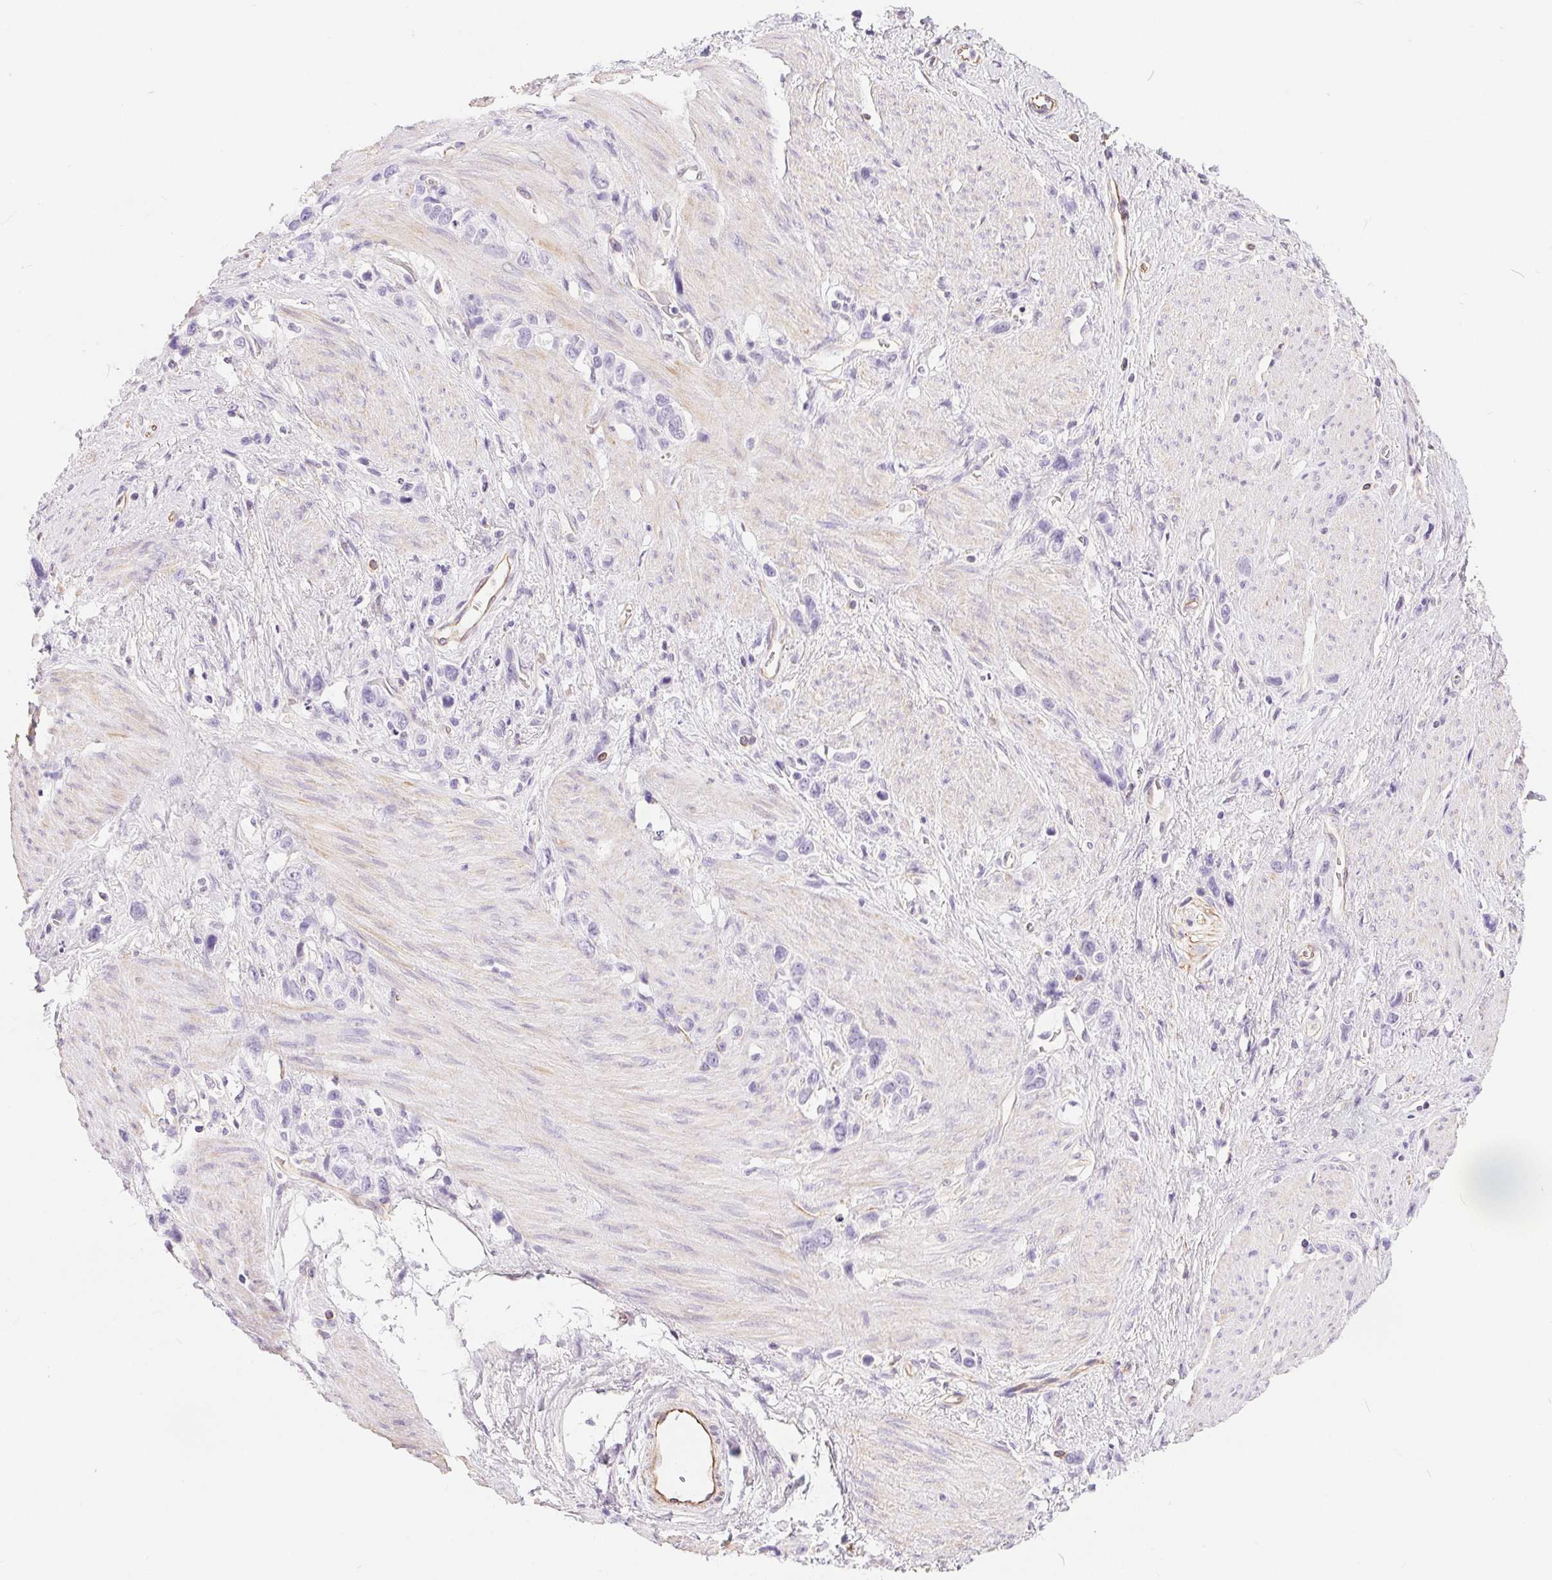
{"staining": {"intensity": "negative", "quantity": "none", "location": "none"}, "tissue": "stomach cancer", "cell_type": "Tumor cells", "image_type": "cancer", "snomed": [{"axis": "morphology", "description": "Adenocarcinoma, NOS"}, {"axis": "topography", "description": "Stomach"}], "caption": "IHC image of stomach cancer (adenocarcinoma) stained for a protein (brown), which reveals no positivity in tumor cells.", "gene": "GFAP", "patient": {"sex": "female", "age": 65}}